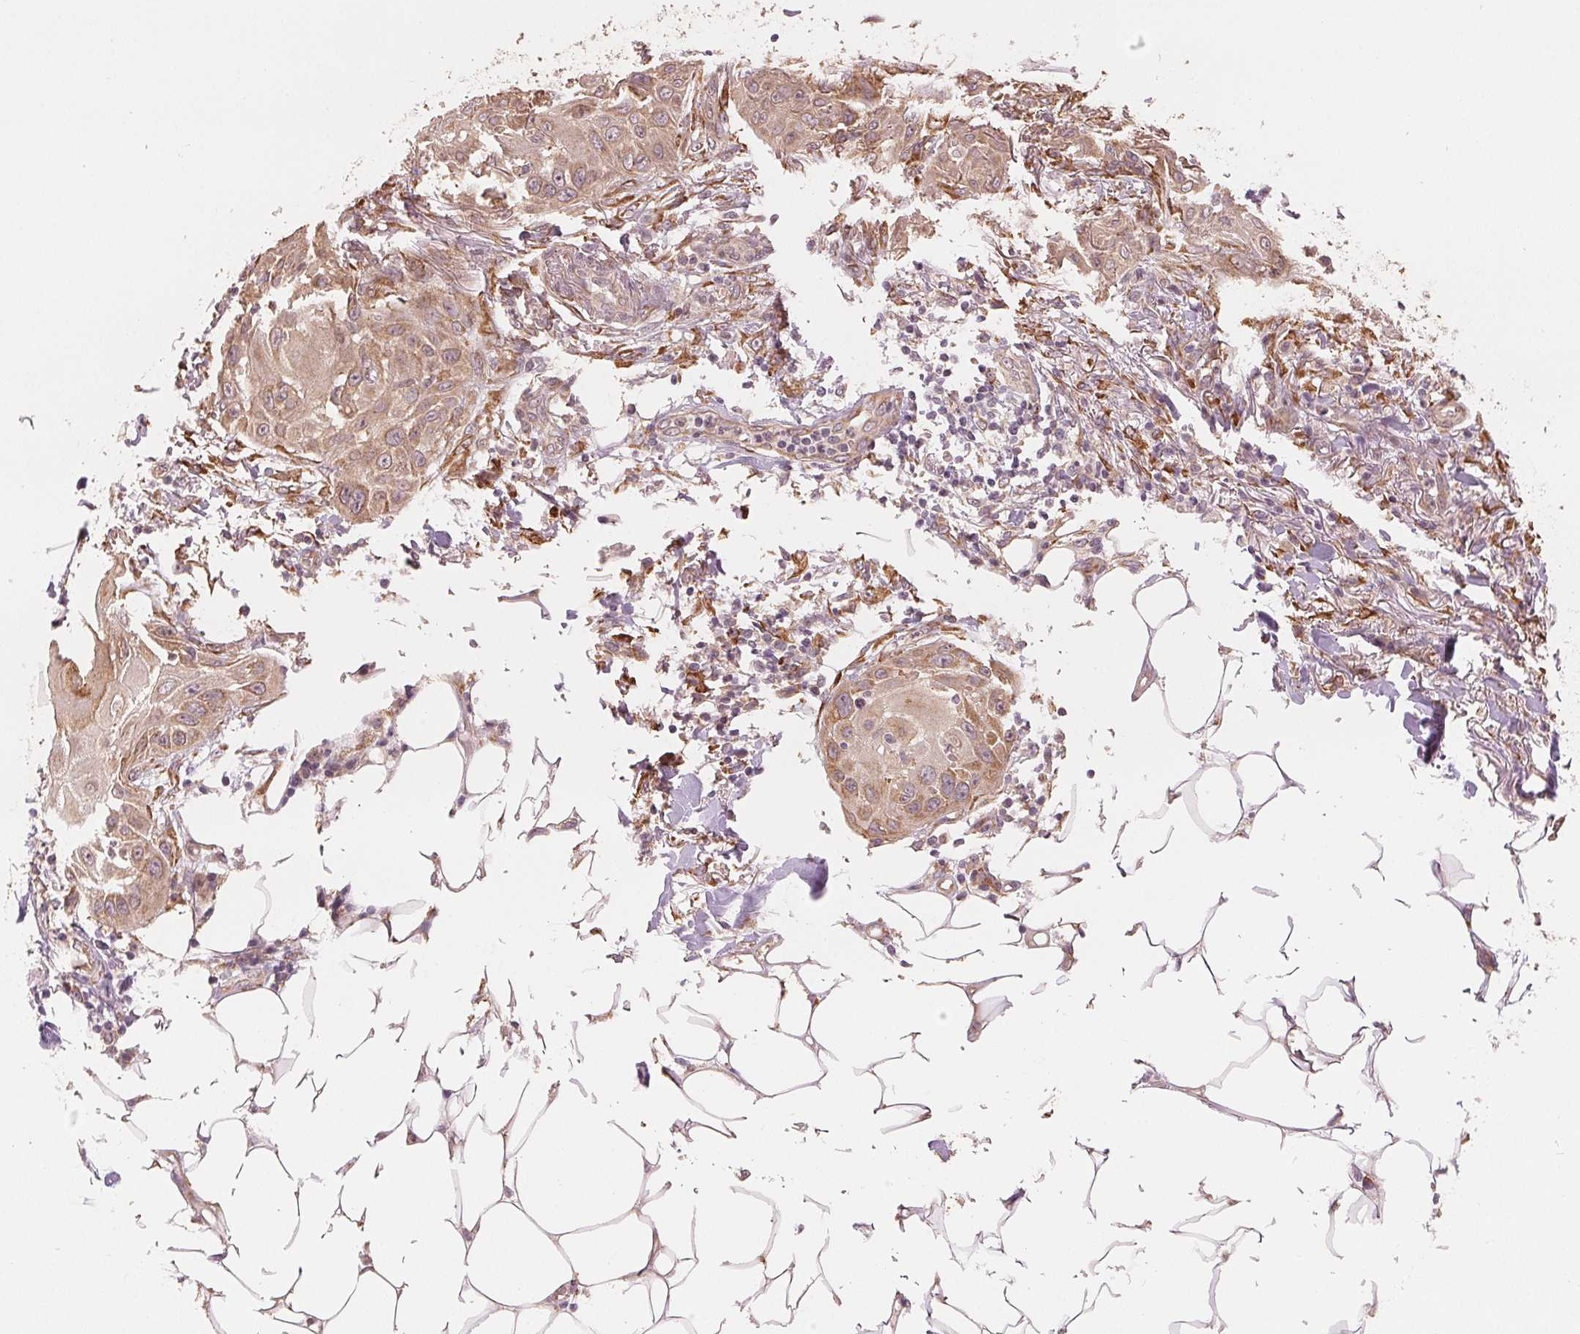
{"staining": {"intensity": "moderate", "quantity": ">75%", "location": "cytoplasmic/membranous"}, "tissue": "skin cancer", "cell_type": "Tumor cells", "image_type": "cancer", "snomed": [{"axis": "morphology", "description": "Squamous cell carcinoma, NOS"}, {"axis": "topography", "description": "Skin"}], "caption": "Immunohistochemical staining of human skin cancer demonstrates medium levels of moderate cytoplasmic/membranous positivity in approximately >75% of tumor cells.", "gene": "SLC20A1", "patient": {"sex": "female", "age": 91}}